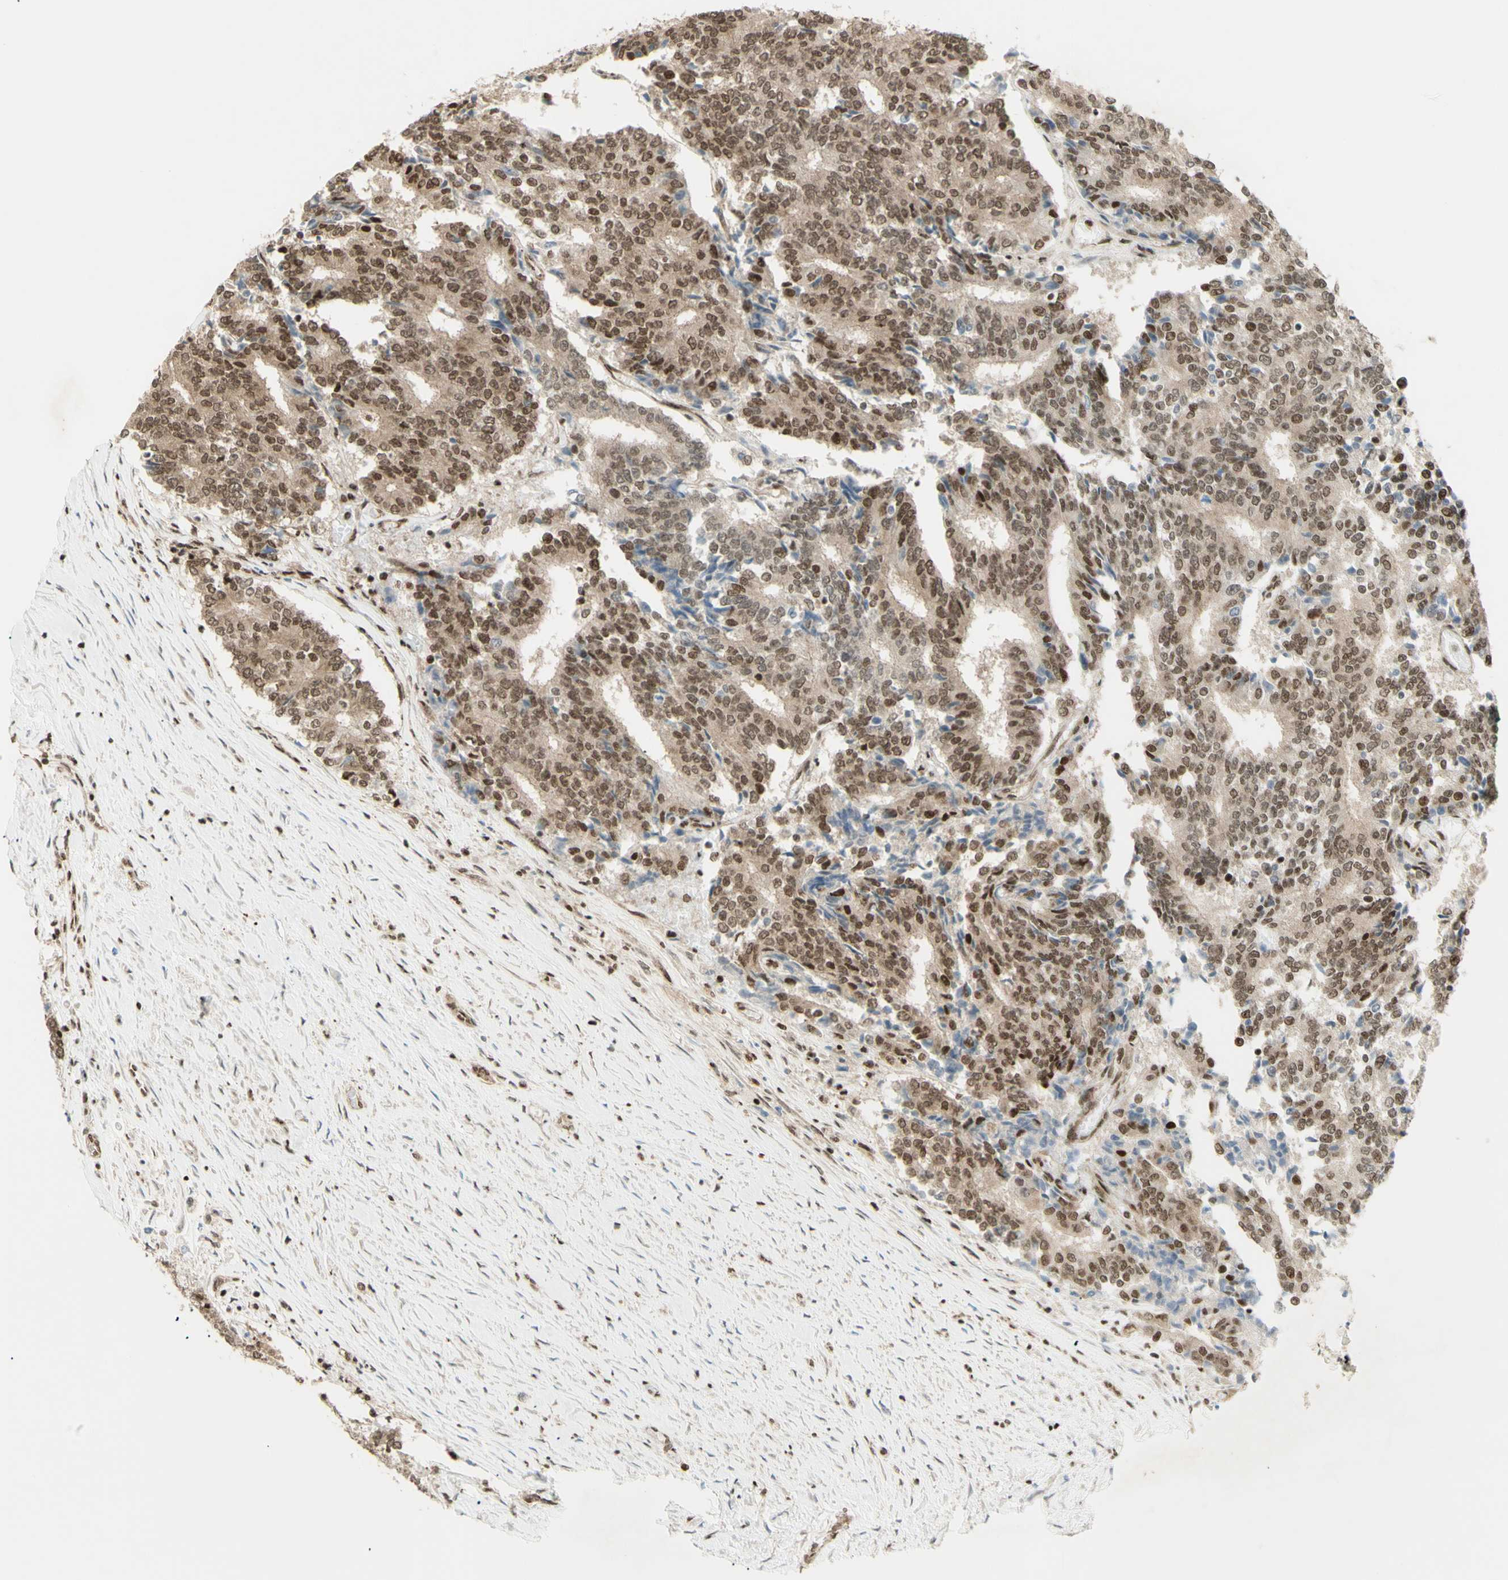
{"staining": {"intensity": "moderate", "quantity": ">75%", "location": "nuclear"}, "tissue": "prostate cancer", "cell_type": "Tumor cells", "image_type": "cancer", "snomed": [{"axis": "morphology", "description": "Normal tissue, NOS"}, {"axis": "morphology", "description": "Adenocarcinoma, High grade"}, {"axis": "topography", "description": "Prostate"}, {"axis": "topography", "description": "Seminal veicle"}], "caption": "High-grade adenocarcinoma (prostate) stained with immunohistochemistry (IHC) displays moderate nuclear staining in about >75% of tumor cells.", "gene": "ZMYM6", "patient": {"sex": "male", "age": 55}}